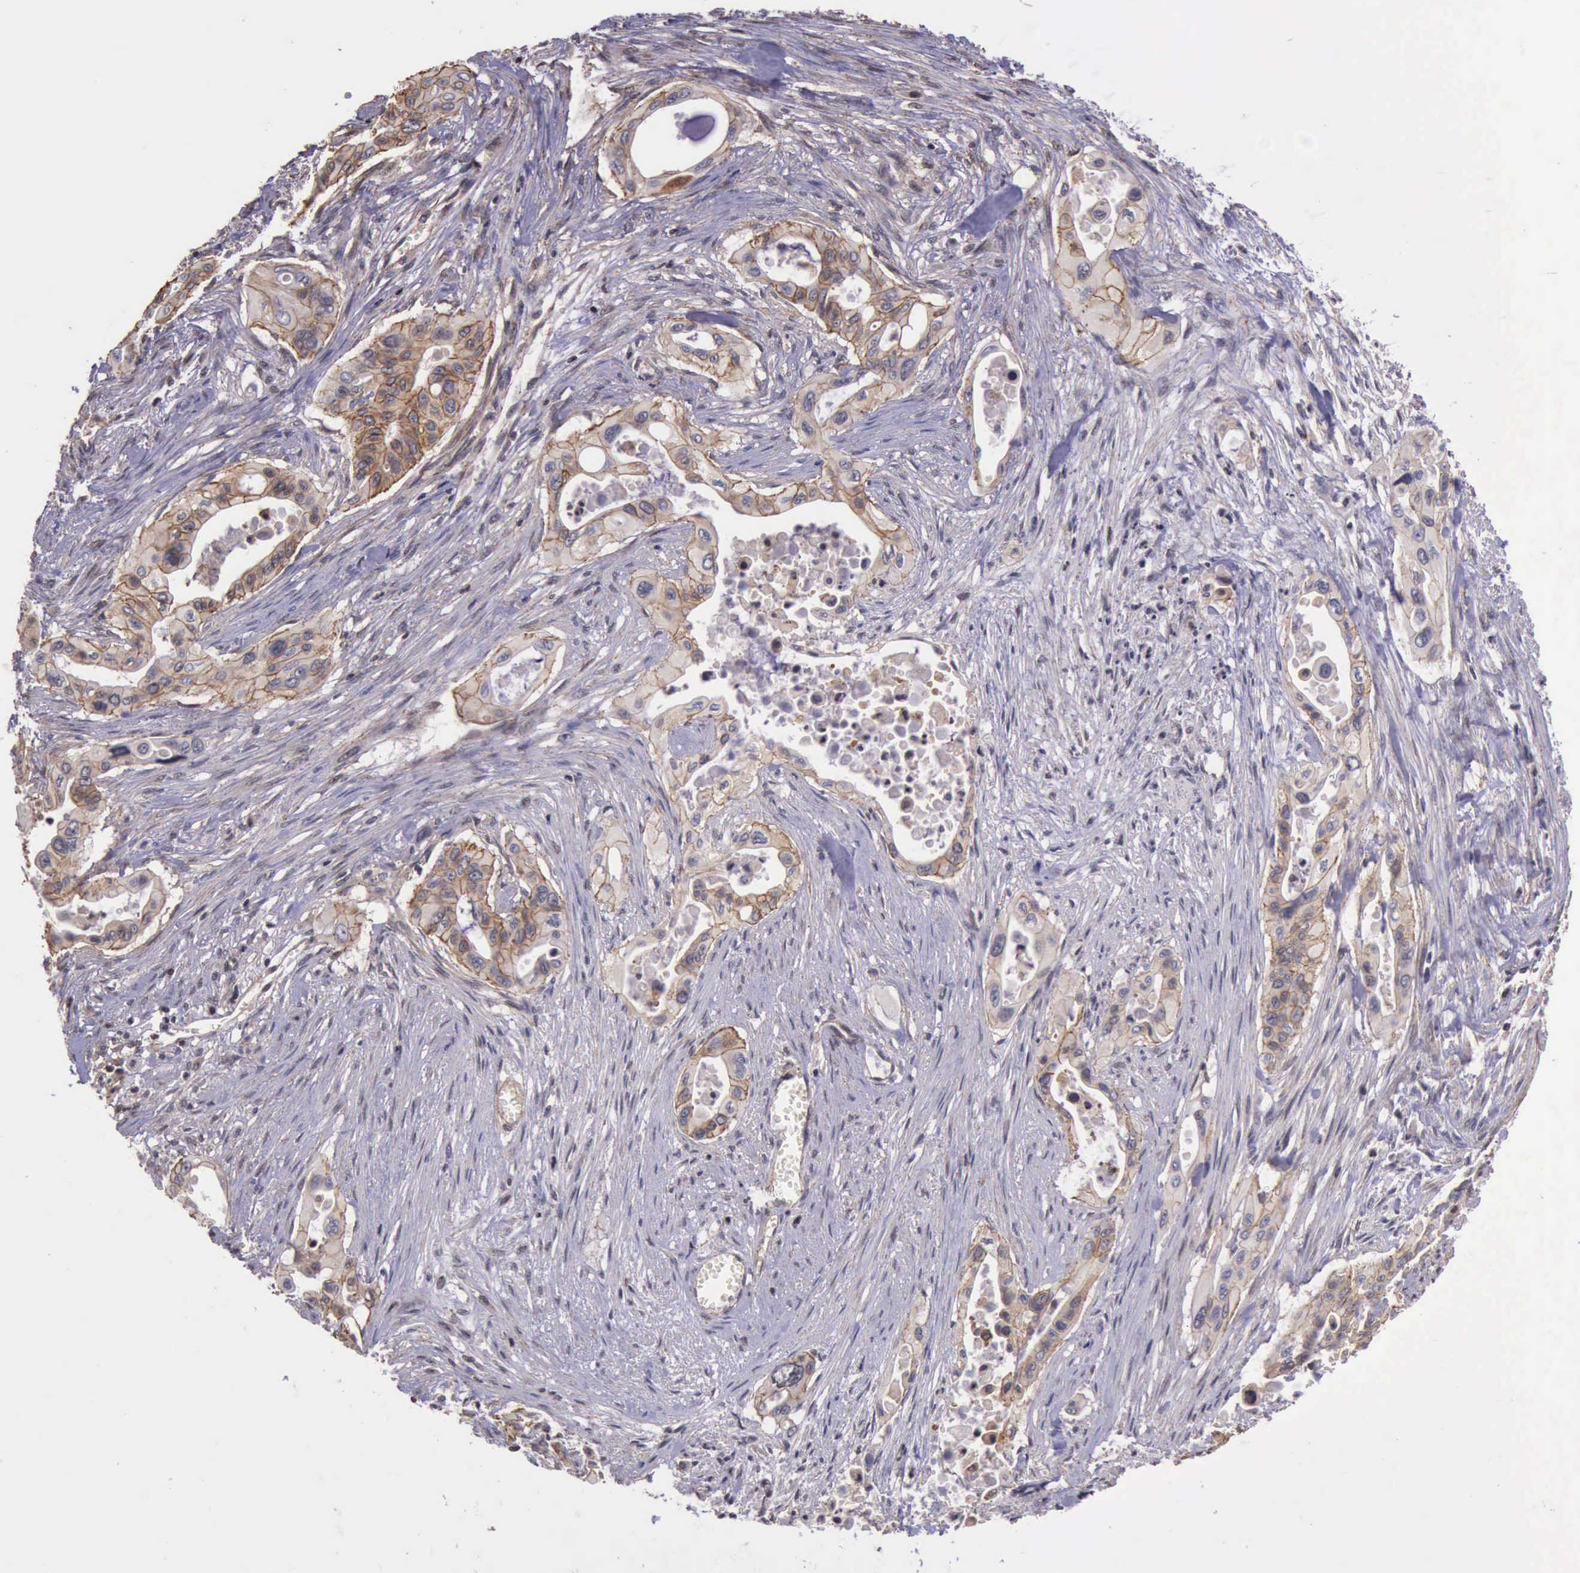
{"staining": {"intensity": "weak", "quantity": ">75%", "location": "cytoplasmic/membranous"}, "tissue": "pancreatic cancer", "cell_type": "Tumor cells", "image_type": "cancer", "snomed": [{"axis": "morphology", "description": "Adenocarcinoma, NOS"}, {"axis": "topography", "description": "Pancreas"}], "caption": "Immunohistochemical staining of pancreatic adenocarcinoma exhibits weak cytoplasmic/membranous protein staining in approximately >75% of tumor cells.", "gene": "CTNNB1", "patient": {"sex": "male", "age": 77}}